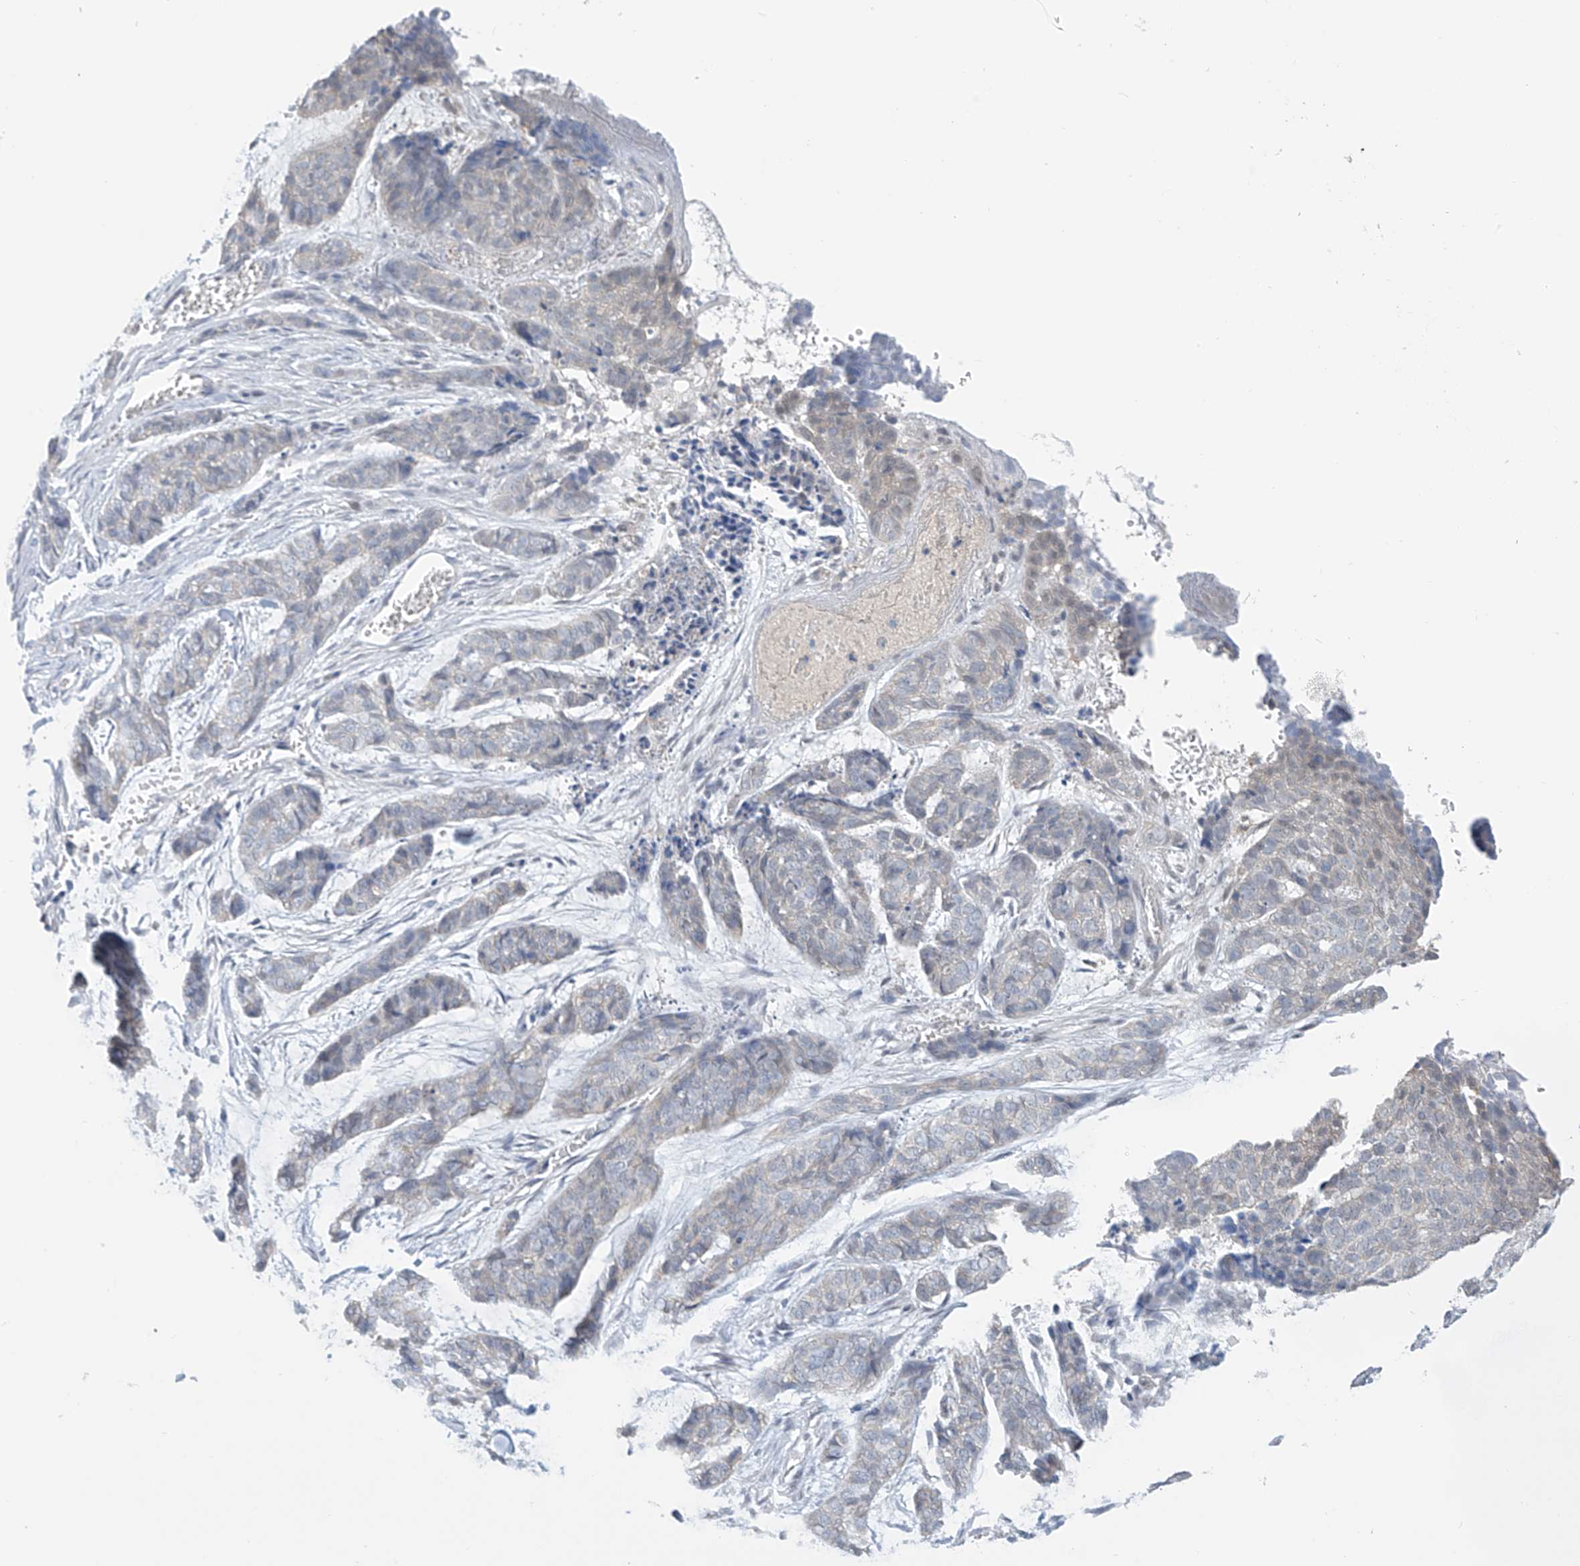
{"staining": {"intensity": "negative", "quantity": "none", "location": "none"}, "tissue": "skin cancer", "cell_type": "Tumor cells", "image_type": "cancer", "snomed": [{"axis": "morphology", "description": "Basal cell carcinoma"}, {"axis": "topography", "description": "Skin"}], "caption": "Protein analysis of skin cancer (basal cell carcinoma) demonstrates no significant staining in tumor cells.", "gene": "APLF", "patient": {"sex": "female", "age": 64}}